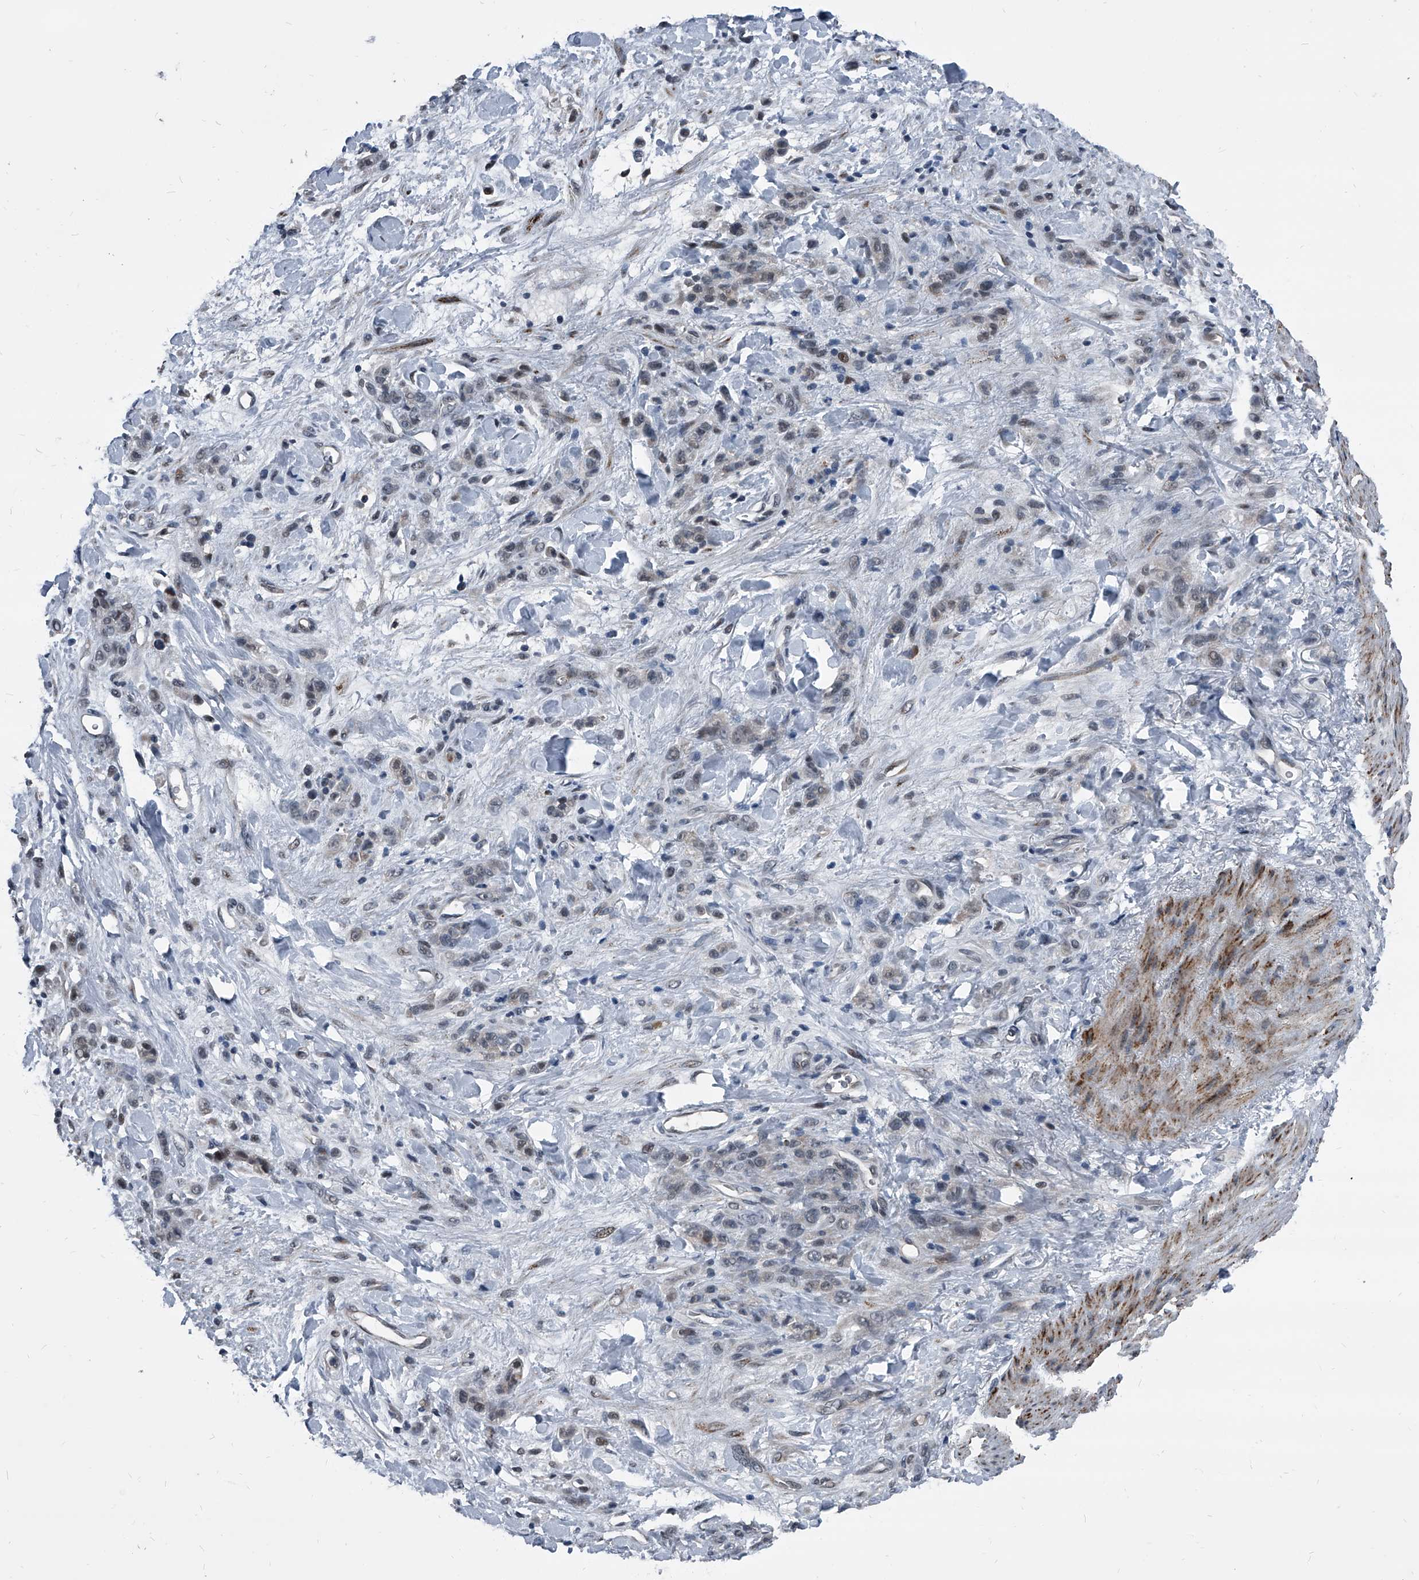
{"staining": {"intensity": "negative", "quantity": "none", "location": "none"}, "tissue": "stomach cancer", "cell_type": "Tumor cells", "image_type": "cancer", "snomed": [{"axis": "morphology", "description": "Normal tissue, NOS"}, {"axis": "morphology", "description": "Adenocarcinoma, NOS"}, {"axis": "topography", "description": "Stomach"}], "caption": "There is no significant expression in tumor cells of stomach cancer (adenocarcinoma). The staining is performed using DAB (3,3'-diaminobenzidine) brown chromogen with nuclei counter-stained in using hematoxylin.", "gene": "MEN1", "patient": {"sex": "male", "age": 82}}